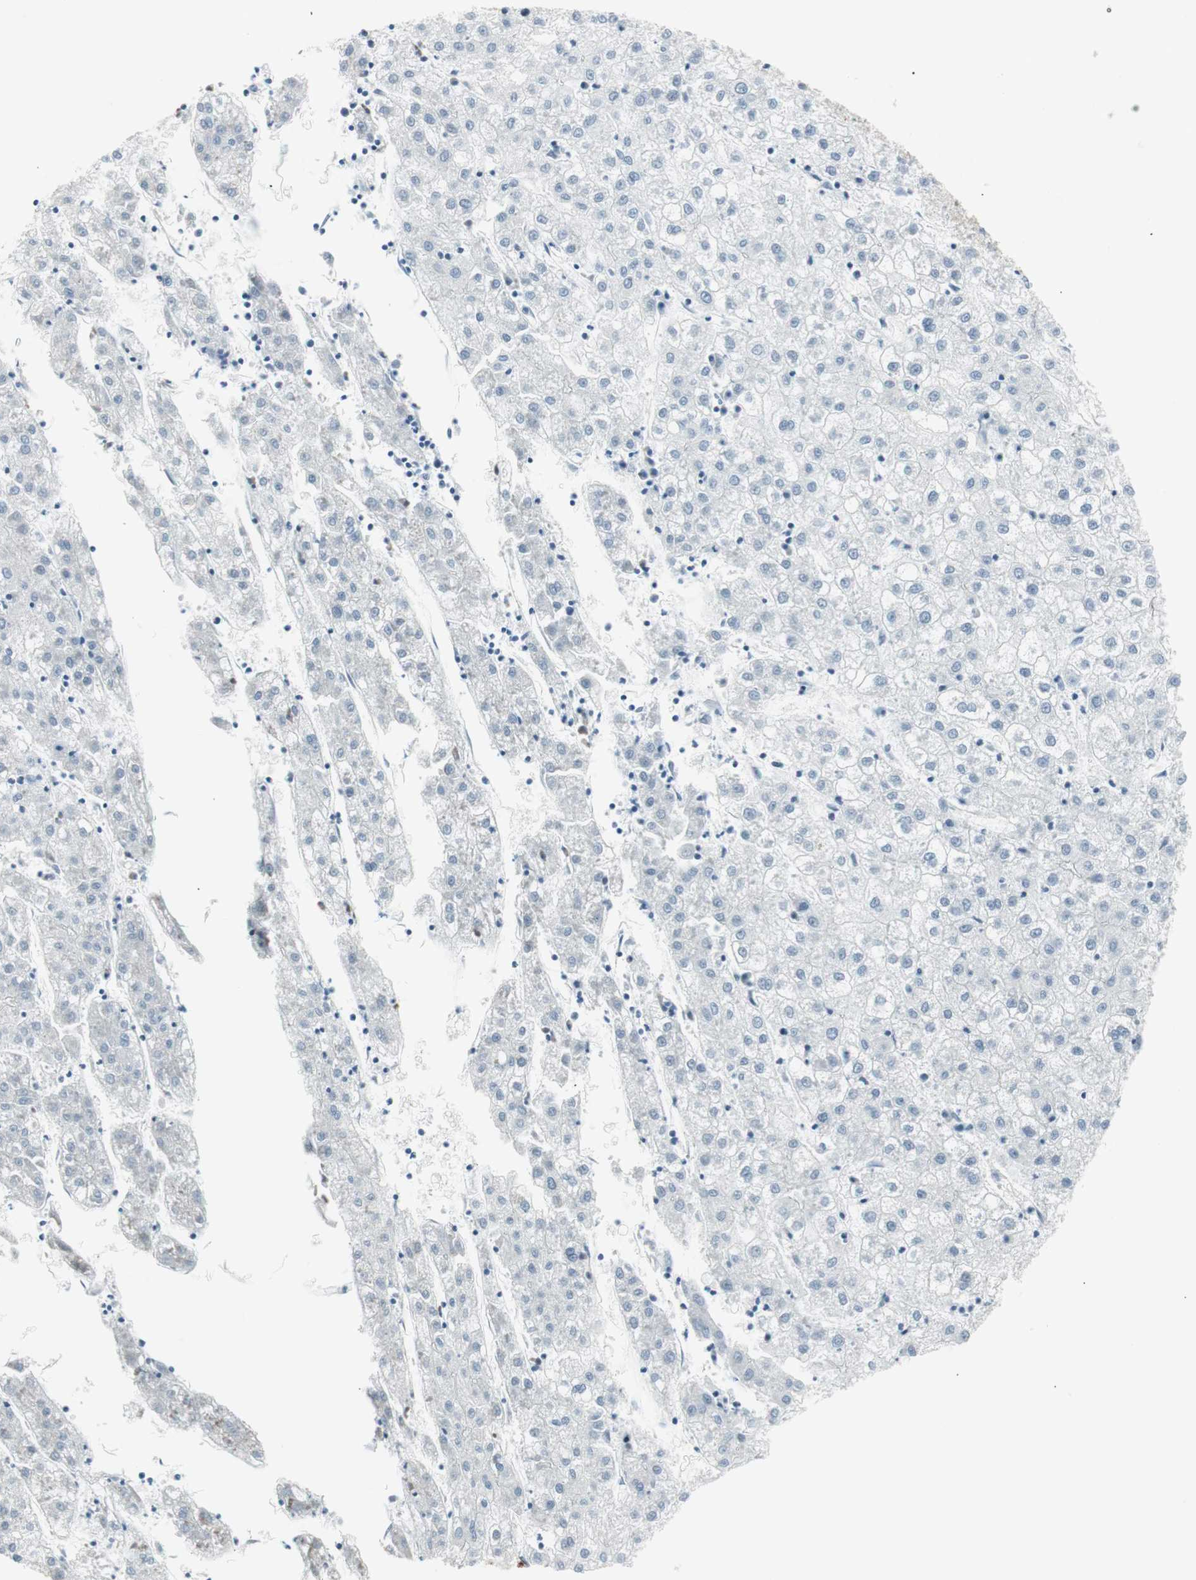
{"staining": {"intensity": "negative", "quantity": "none", "location": "none"}, "tissue": "liver cancer", "cell_type": "Tumor cells", "image_type": "cancer", "snomed": [{"axis": "morphology", "description": "Carcinoma, Hepatocellular, NOS"}, {"axis": "topography", "description": "Liver"}], "caption": "Immunohistochemistry (IHC) of liver cancer displays no staining in tumor cells.", "gene": "AGR2", "patient": {"sex": "male", "age": 72}}